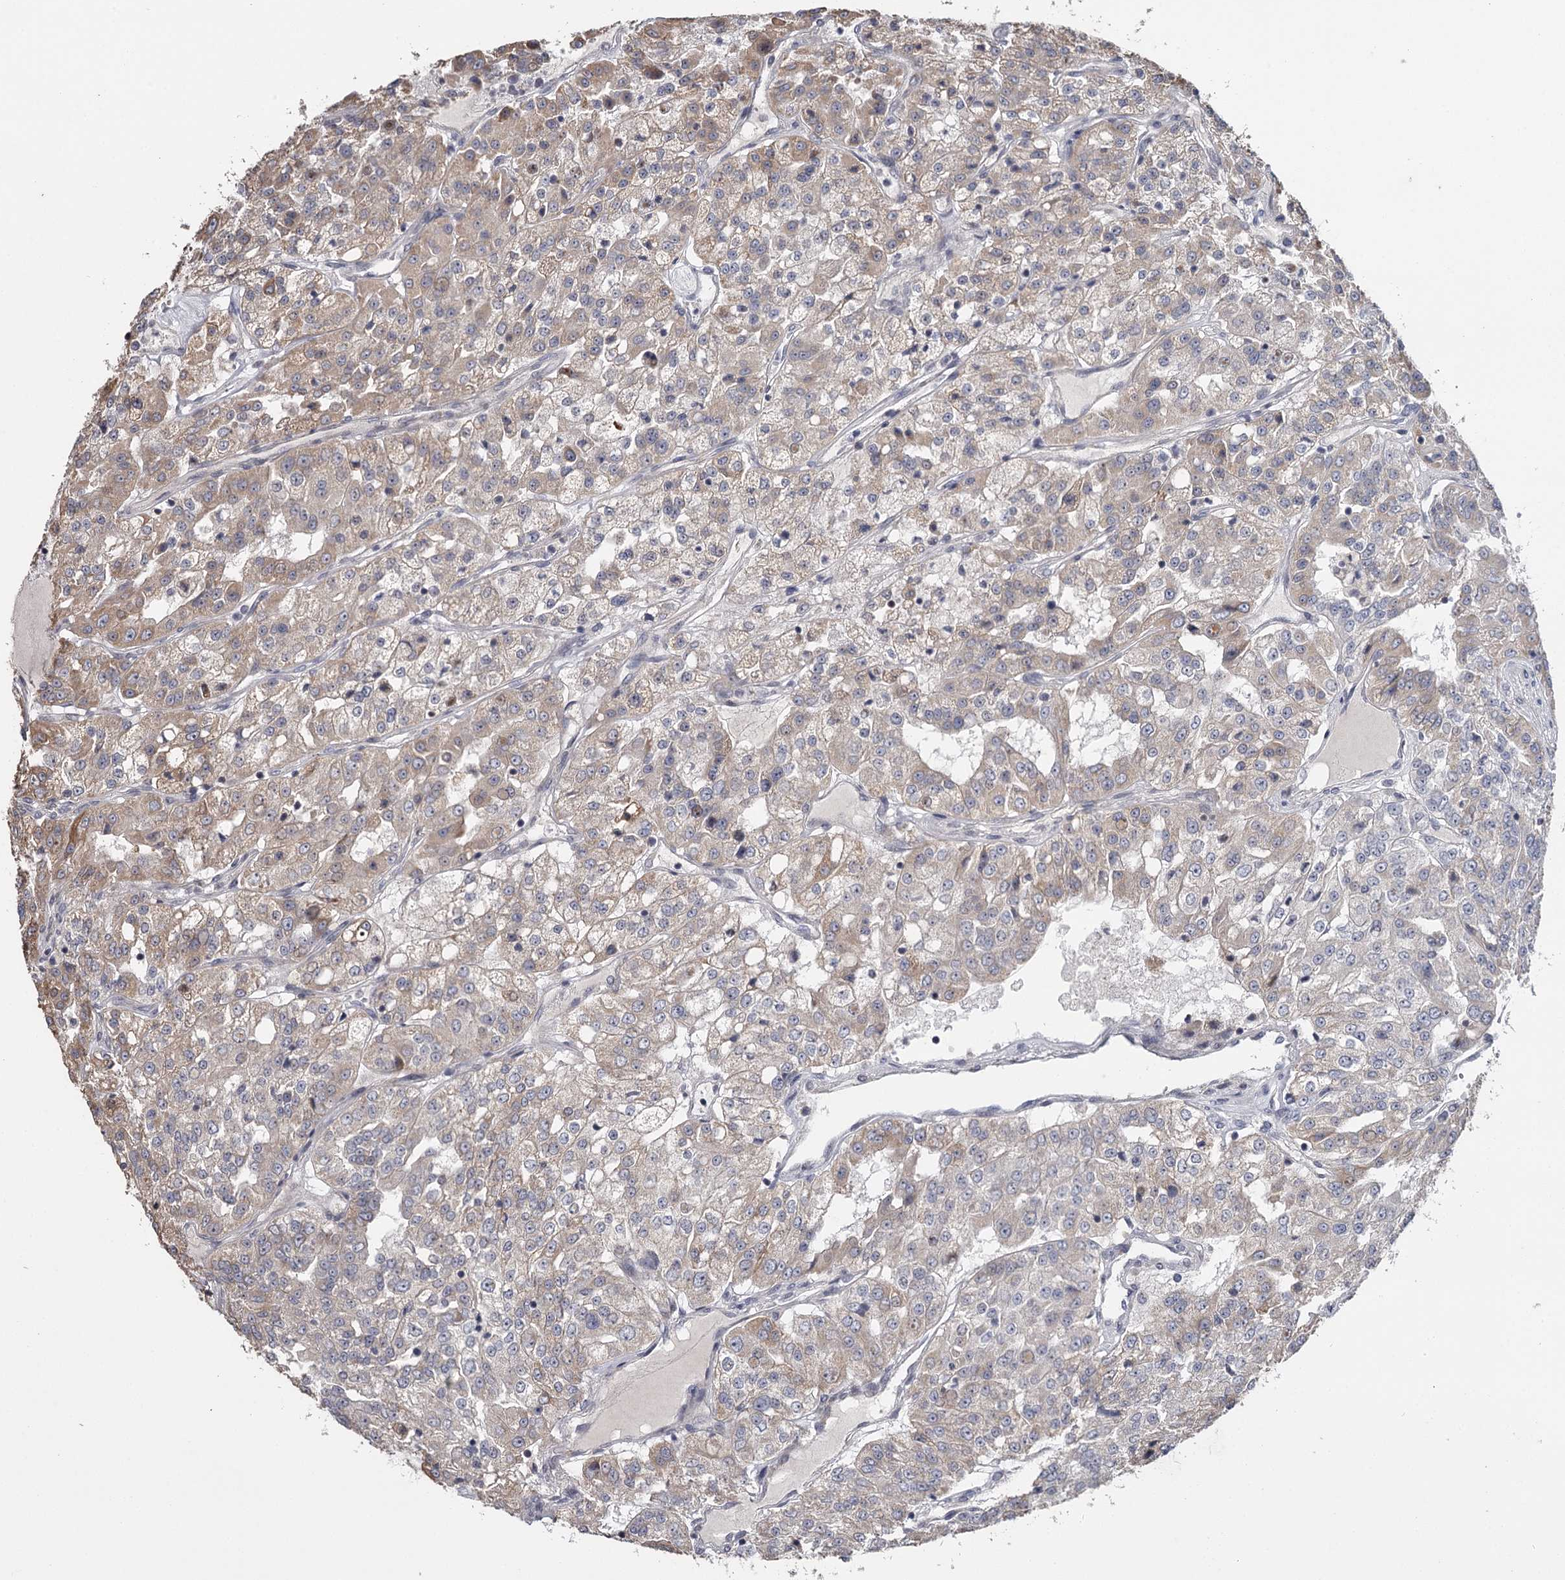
{"staining": {"intensity": "weak", "quantity": "<25%", "location": "cytoplasmic/membranous"}, "tissue": "renal cancer", "cell_type": "Tumor cells", "image_type": "cancer", "snomed": [{"axis": "morphology", "description": "Adenocarcinoma, NOS"}, {"axis": "topography", "description": "Kidney"}], "caption": "Image shows no protein expression in tumor cells of adenocarcinoma (renal) tissue.", "gene": "GTSF1", "patient": {"sex": "female", "age": 63}}